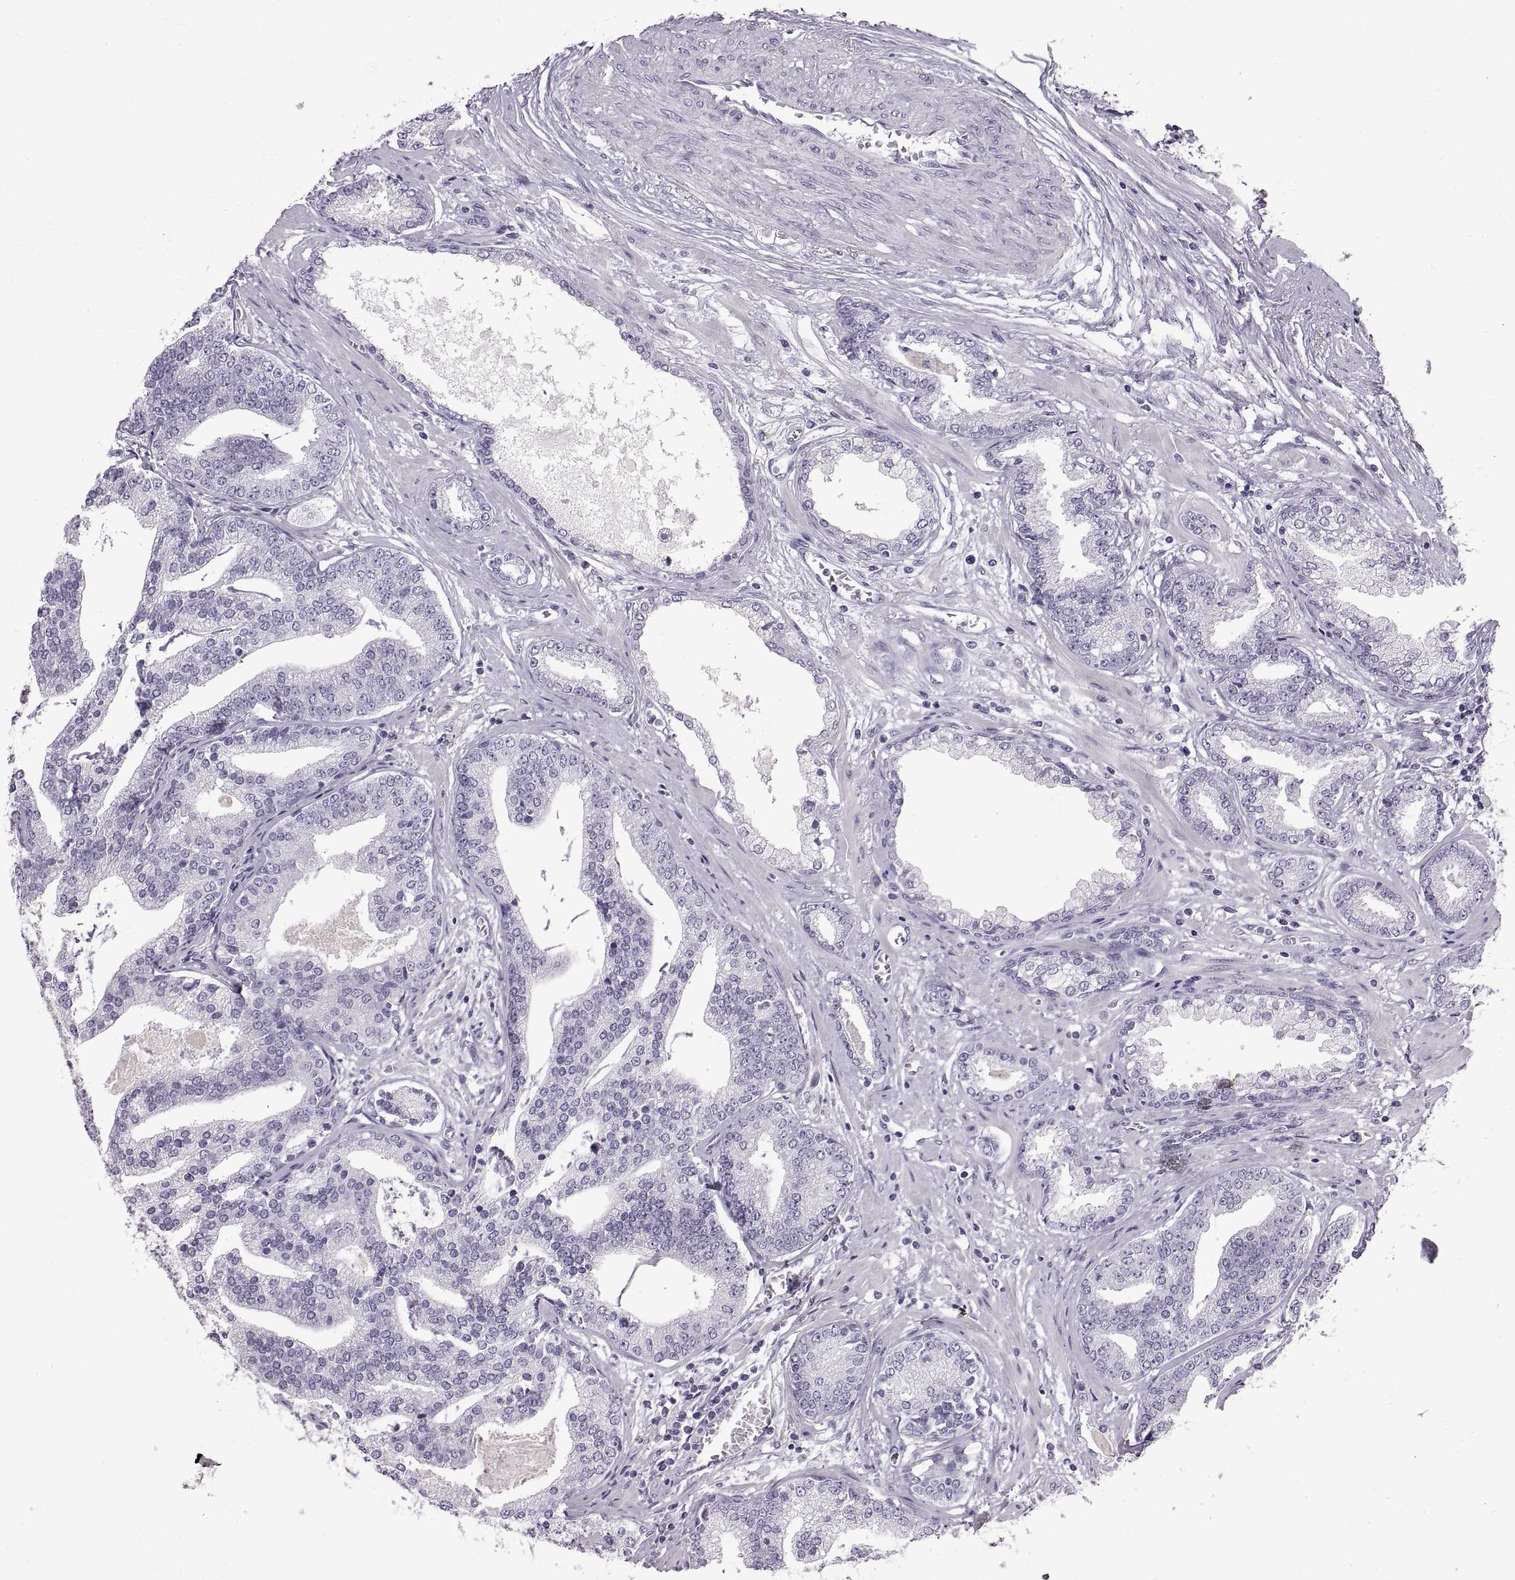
{"staining": {"intensity": "negative", "quantity": "none", "location": "none"}, "tissue": "prostate cancer", "cell_type": "Tumor cells", "image_type": "cancer", "snomed": [{"axis": "morphology", "description": "Adenocarcinoma, NOS"}, {"axis": "topography", "description": "Prostate"}], "caption": "Prostate cancer was stained to show a protein in brown. There is no significant expression in tumor cells.", "gene": "WFDC8", "patient": {"sex": "male", "age": 64}}